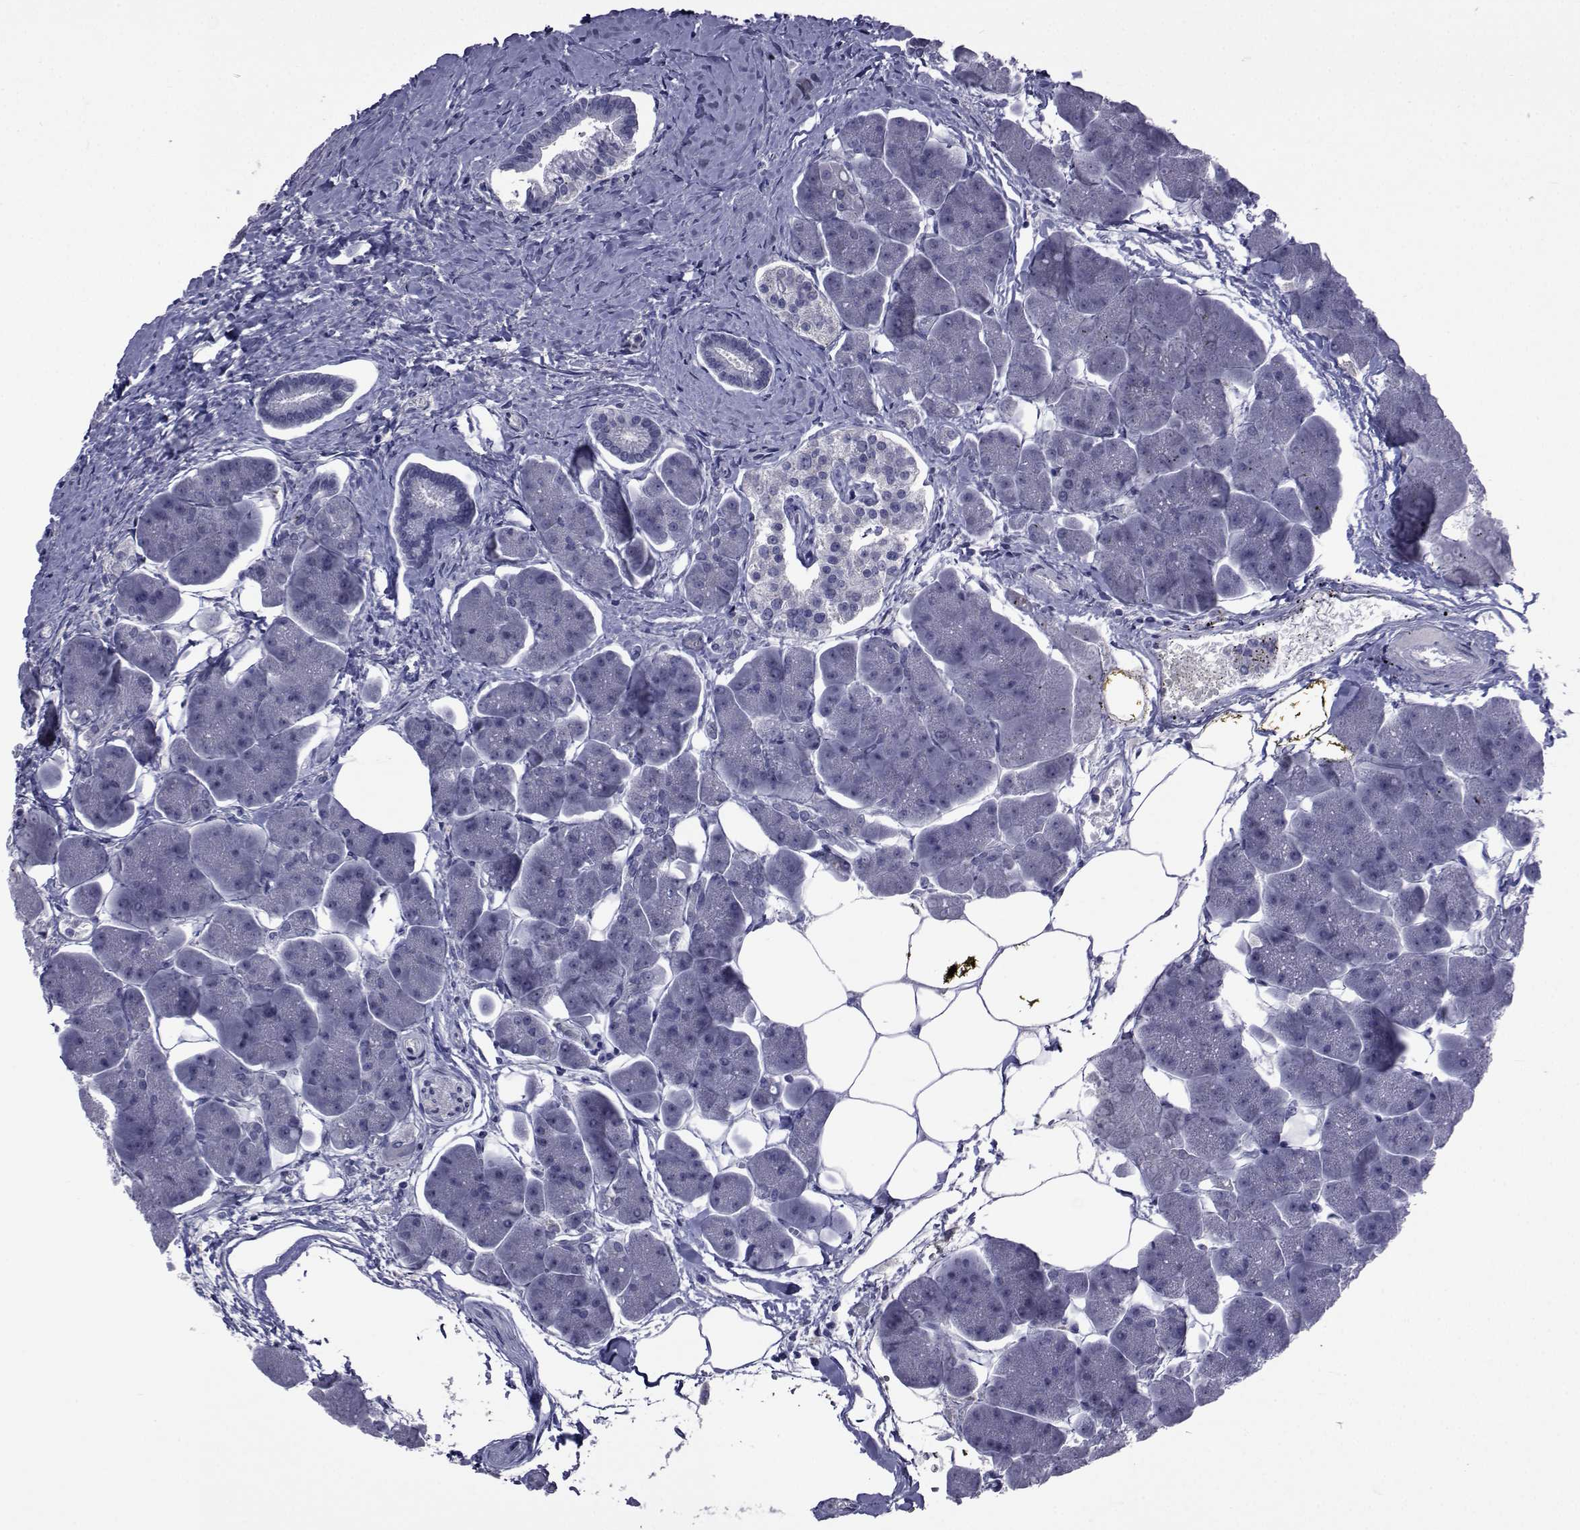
{"staining": {"intensity": "negative", "quantity": "none", "location": "none"}, "tissue": "pancreas", "cell_type": "Exocrine glandular cells", "image_type": "normal", "snomed": [{"axis": "morphology", "description": "Normal tissue, NOS"}, {"axis": "topography", "description": "Adipose tissue"}, {"axis": "topography", "description": "Pancreas"}, {"axis": "topography", "description": "Peripheral nerve tissue"}], "caption": "Immunohistochemistry image of benign human pancreas stained for a protein (brown), which demonstrates no positivity in exocrine glandular cells. (Immunohistochemistry, brightfield microscopy, high magnification).", "gene": "SEMA5B", "patient": {"sex": "female", "age": 58}}